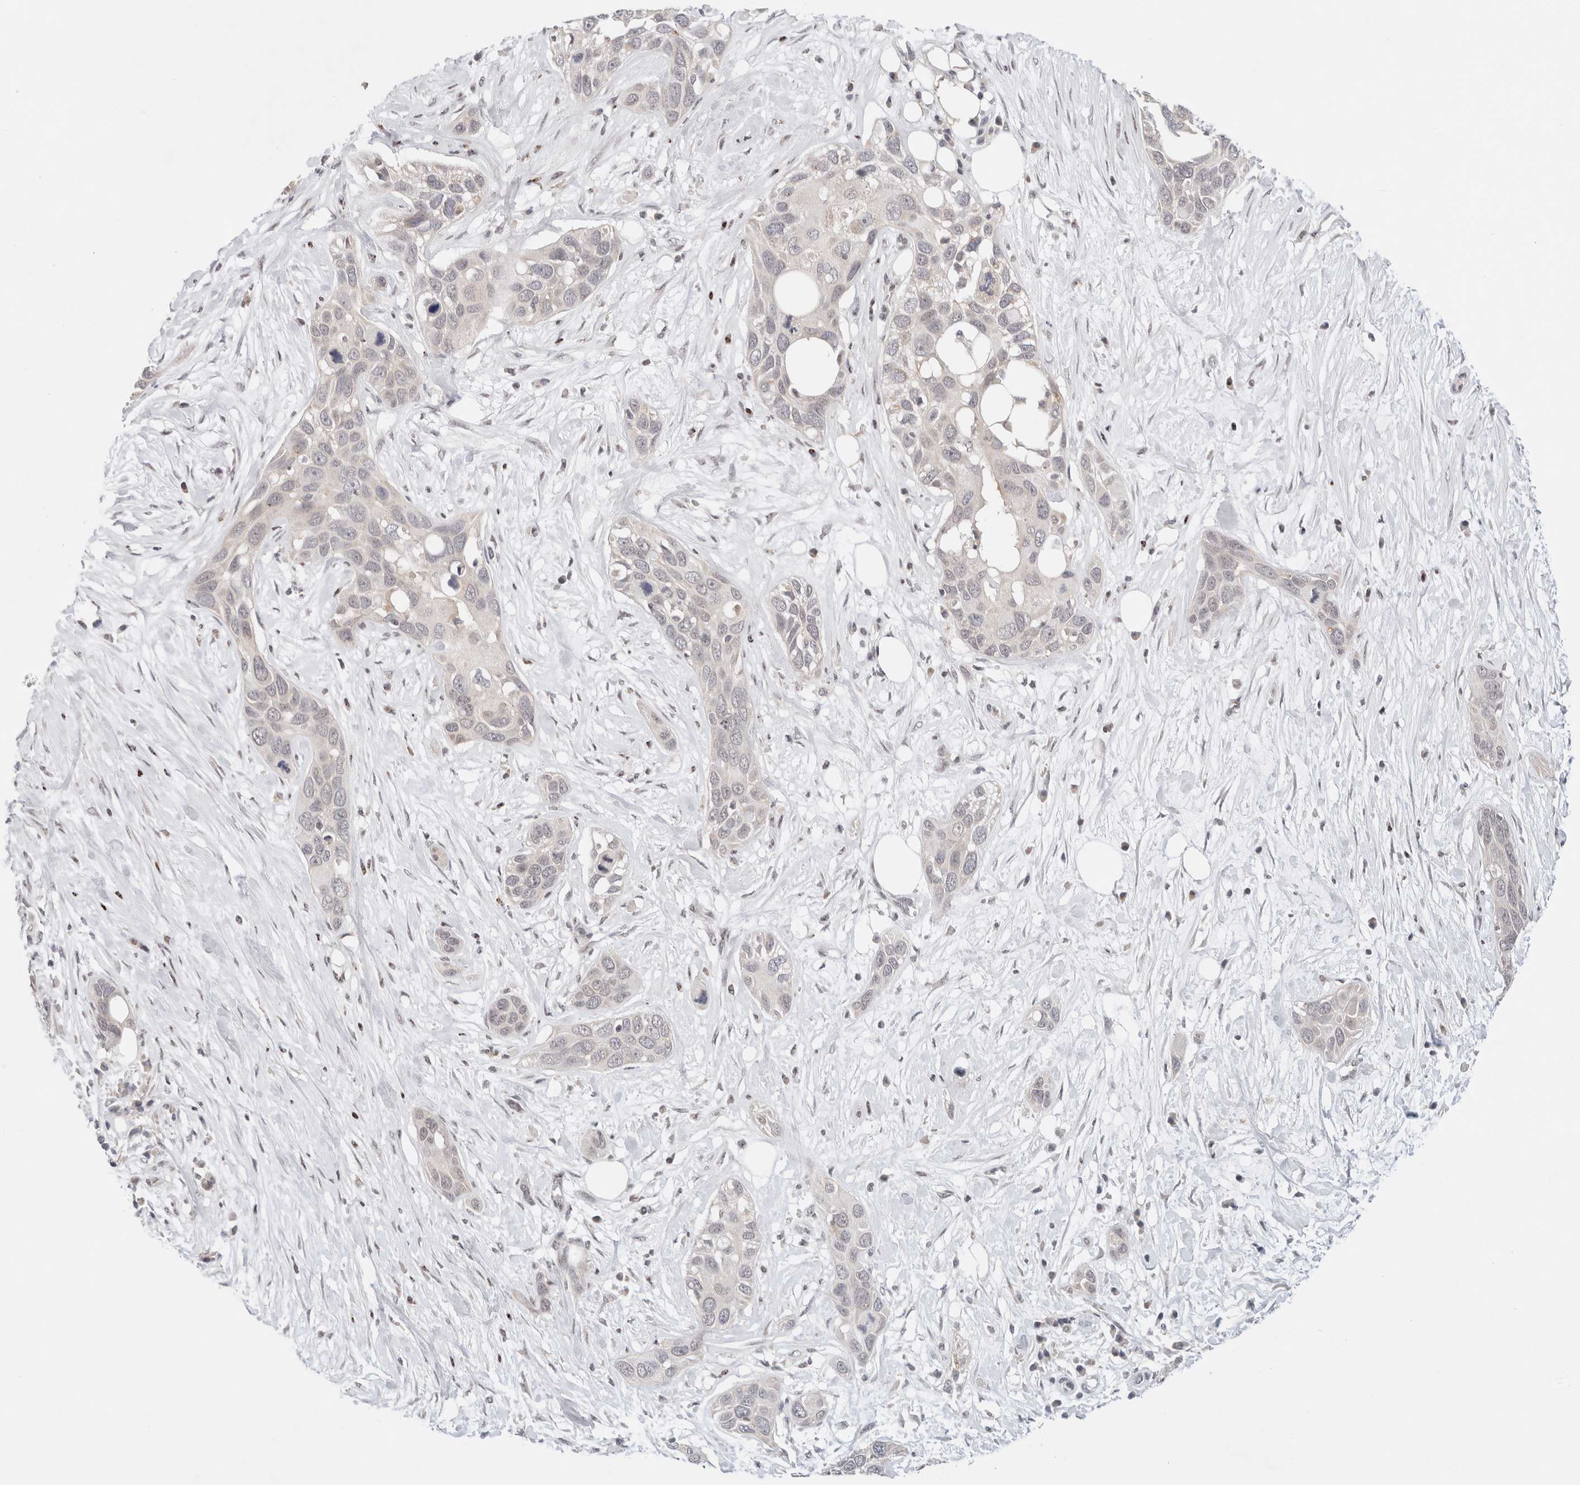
{"staining": {"intensity": "negative", "quantity": "none", "location": "none"}, "tissue": "pancreatic cancer", "cell_type": "Tumor cells", "image_type": "cancer", "snomed": [{"axis": "morphology", "description": "Adenocarcinoma, NOS"}, {"axis": "topography", "description": "Pancreas"}], "caption": "IHC histopathology image of neoplastic tissue: adenocarcinoma (pancreatic) stained with DAB shows no significant protein positivity in tumor cells. (DAB IHC, high magnification).", "gene": "ERI3", "patient": {"sex": "female", "age": 60}}